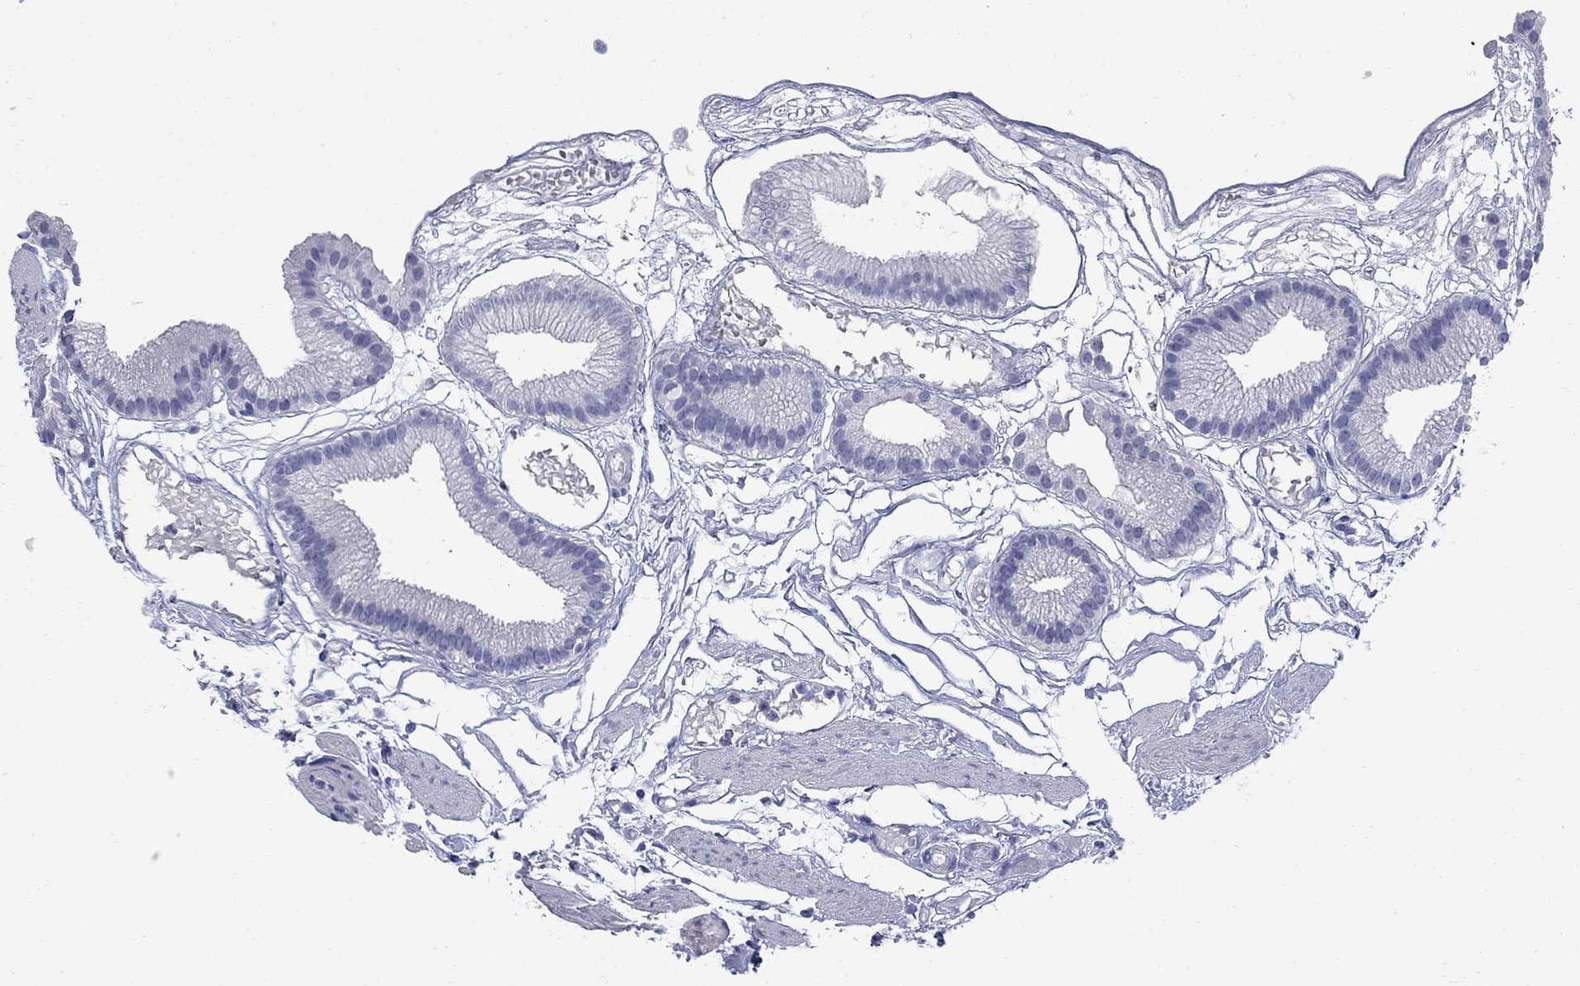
{"staining": {"intensity": "negative", "quantity": "none", "location": "none"}, "tissue": "gallbladder", "cell_type": "Glandular cells", "image_type": "normal", "snomed": [{"axis": "morphology", "description": "Normal tissue, NOS"}, {"axis": "topography", "description": "Gallbladder"}], "caption": "Protein analysis of benign gallbladder displays no significant expression in glandular cells.", "gene": "SERPINB2", "patient": {"sex": "female", "age": 45}}